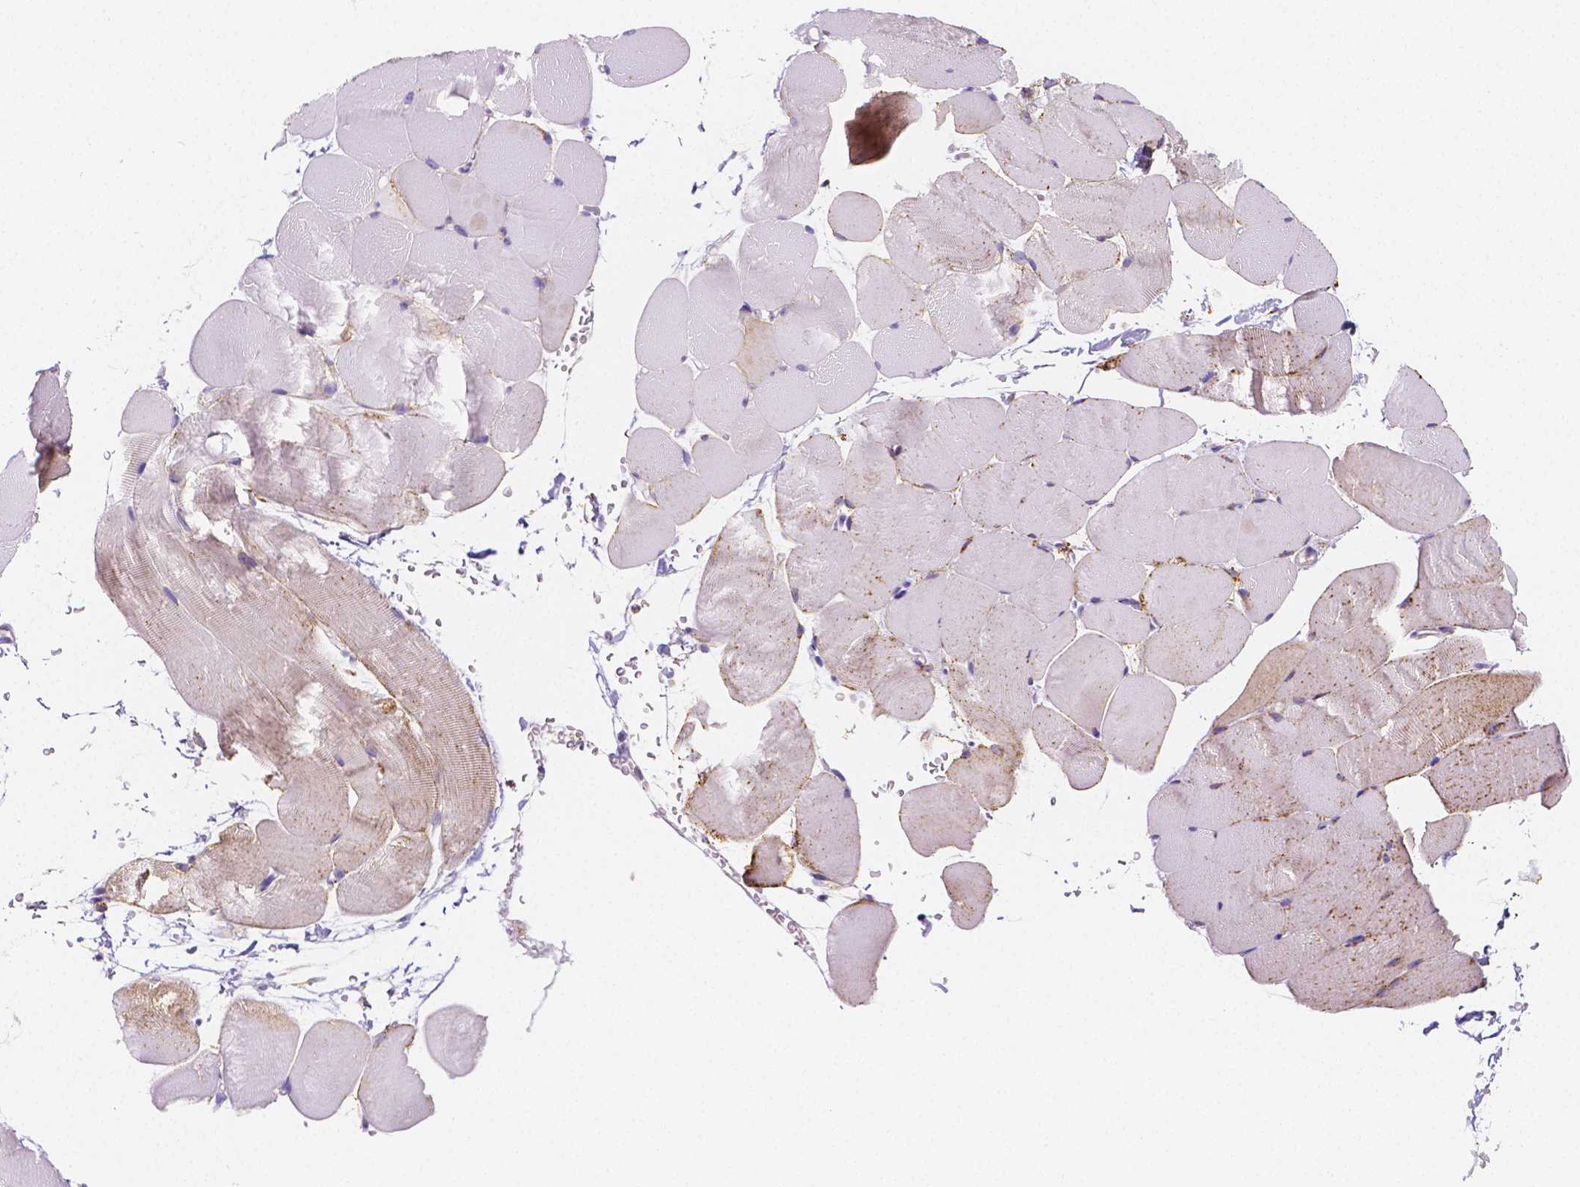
{"staining": {"intensity": "weak", "quantity": "25%-75%", "location": "cytoplasmic/membranous"}, "tissue": "skeletal muscle", "cell_type": "Myocytes", "image_type": "normal", "snomed": [{"axis": "morphology", "description": "Normal tissue, NOS"}, {"axis": "topography", "description": "Skeletal muscle"}], "caption": "Immunohistochemical staining of unremarkable skeletal muscle demonstrates low levels of weak cytoplasmic/membranous positivity in about 25%-75% of myocytes.", "gene": "GABRD", "patient": {"sex": "female", "age": 37}}